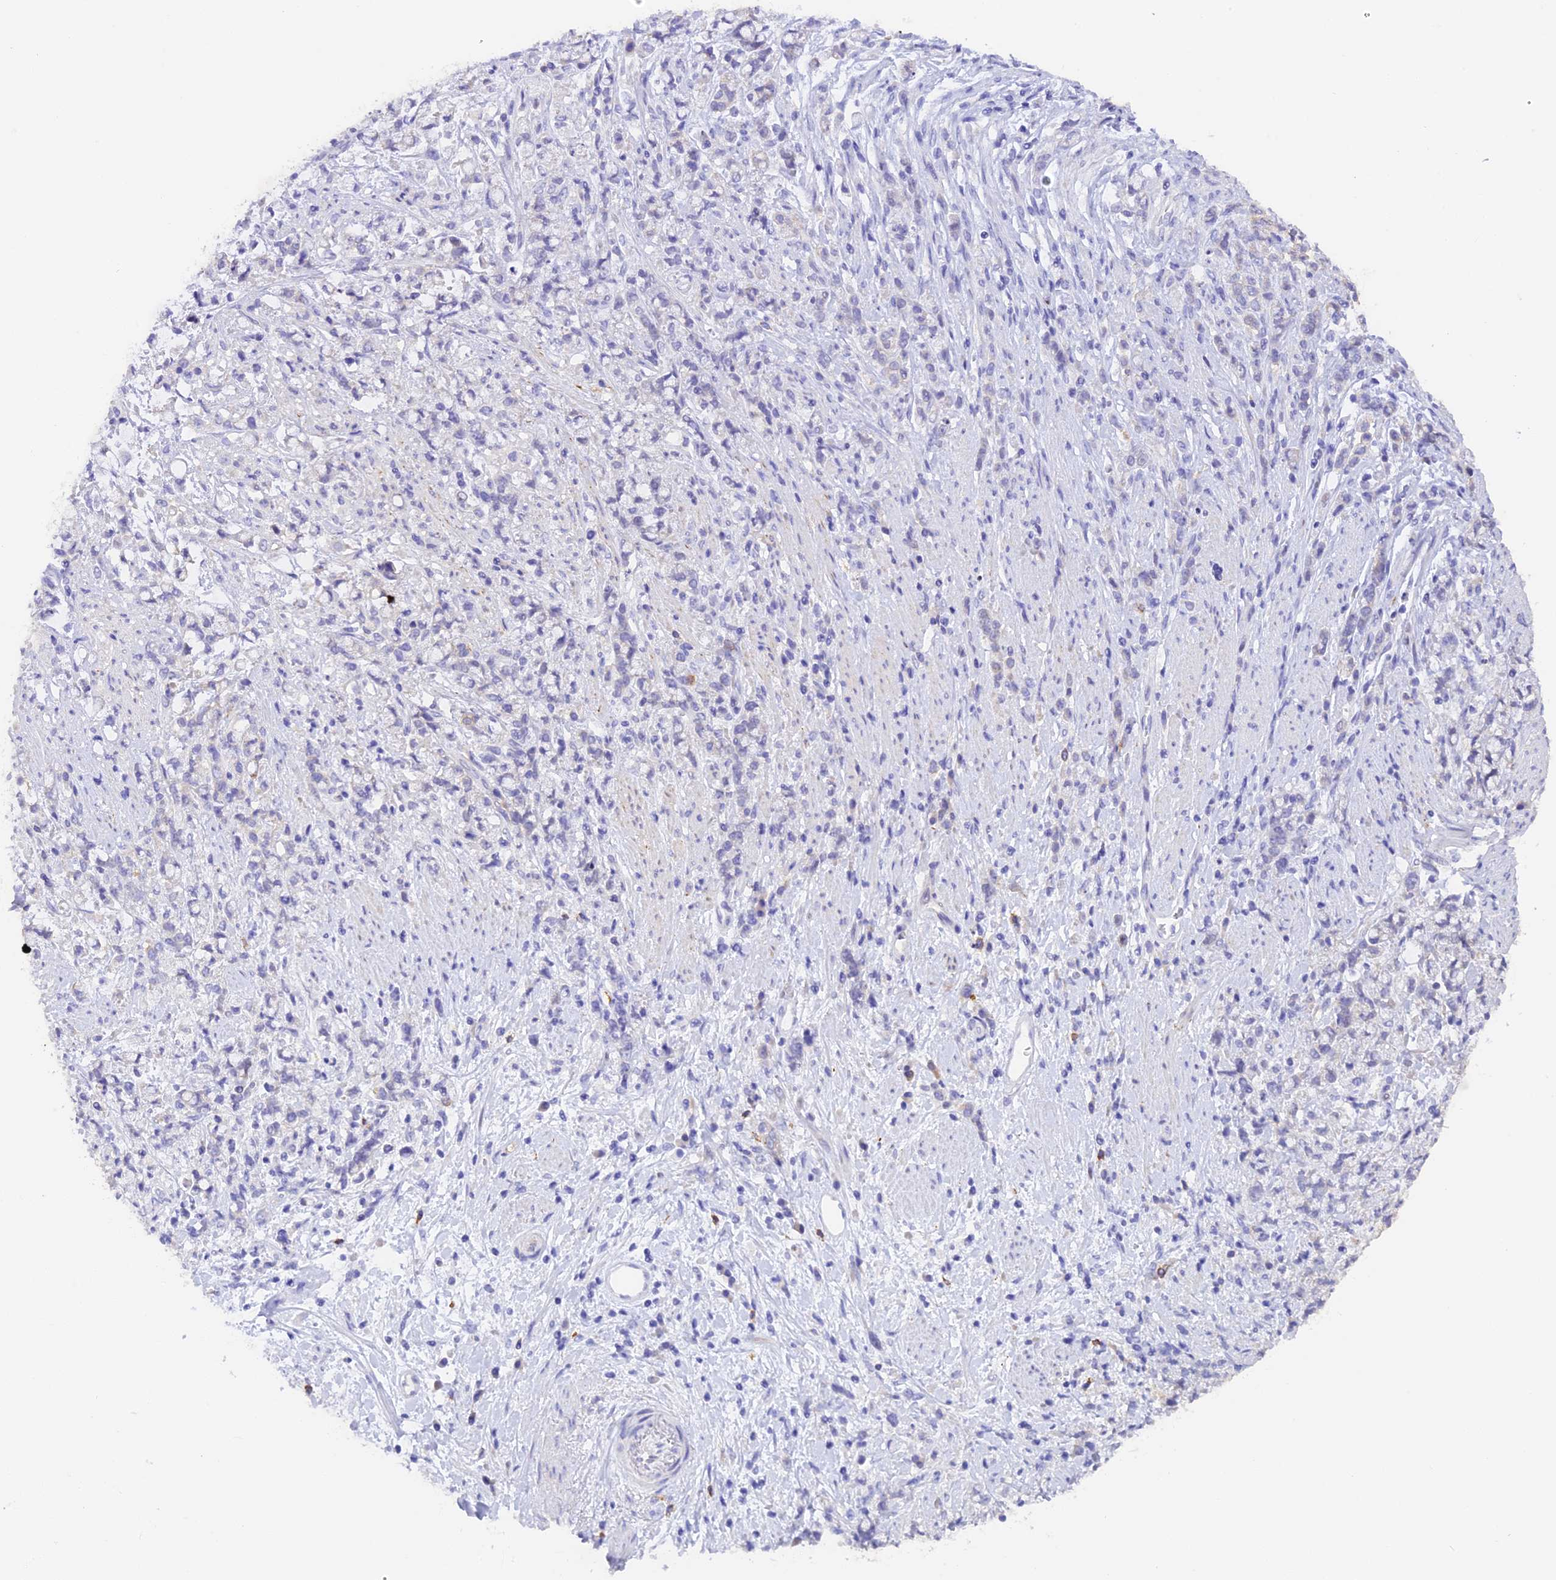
{"staining": {"intensity": "negative", "quantity": "none", "location": "none"}, "tissue": "stomach cancer", "cell_type": "Tumor cells", "image_type": "cancer", "snomed": [{"axis": "morphology", "description": "Adenocarcinoma, NOS"}, {"axis": "topography", "description": "Stomach"}], "caption": "Tumor cells are negative for brown protein staining in adenocarcinoma (stomach).", "gene": "COL6A5", "patient": {"sex": "female", "age": 60}}